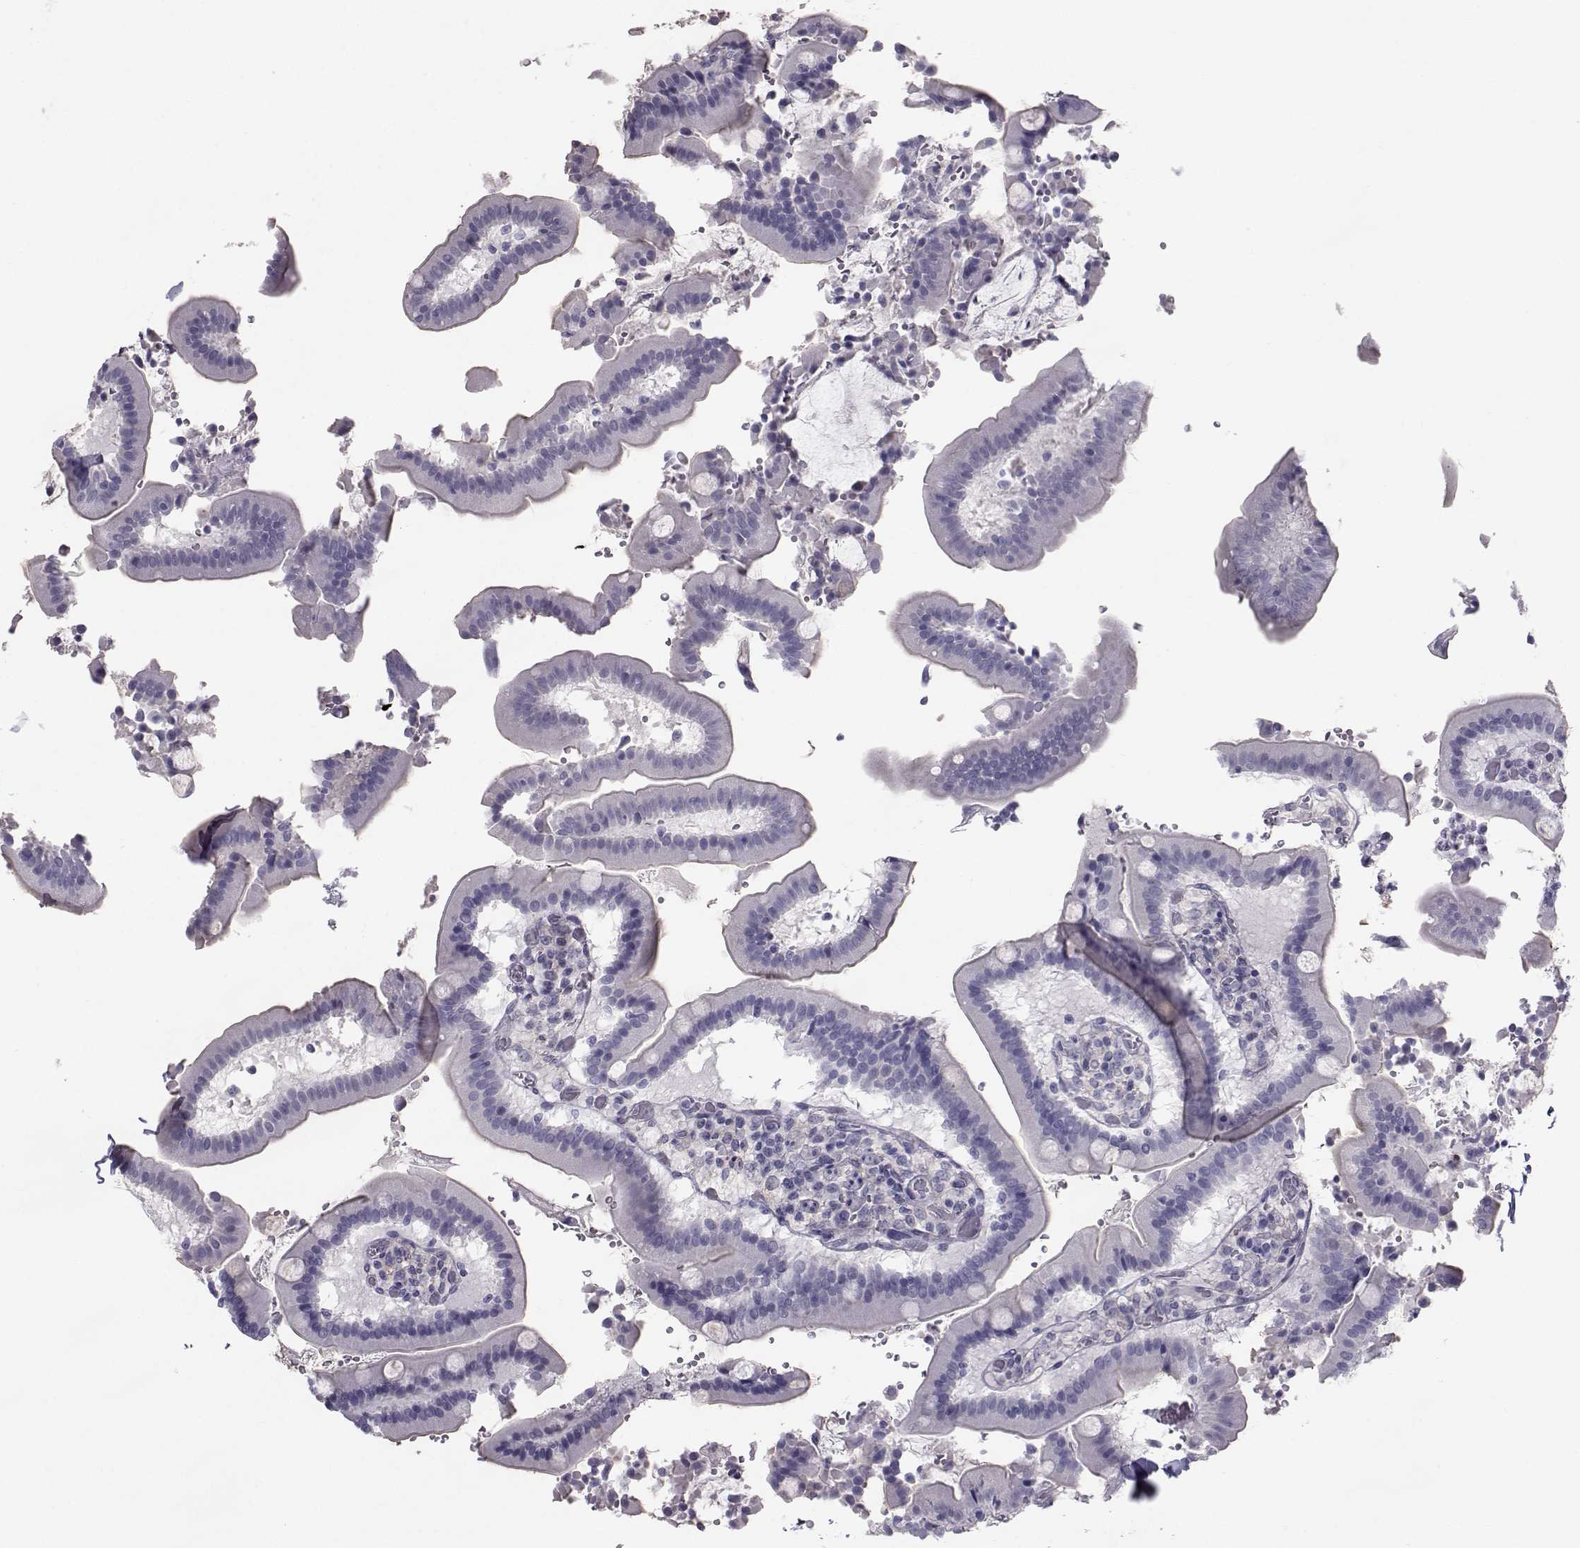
{"staining": {"intensity": "negative", "quantity": "none", "location": "none"}, "tissue": "duodenum", "cell_type": "Glandular cells", "image_type": "normal", "snomed": [{"axis": "morphology", "description": "Normal tissue, NOS"}, {"axis": "topography", "description": "Duodenum"}], "caption": "This image is of normal duodenum stained with IHC to label a protein in brown with the nuclei are counter-stained blue. There is no positivity in glandular cells.", "gene": "SPDYE4", "patient": {"sex": "female", "age": 62}}